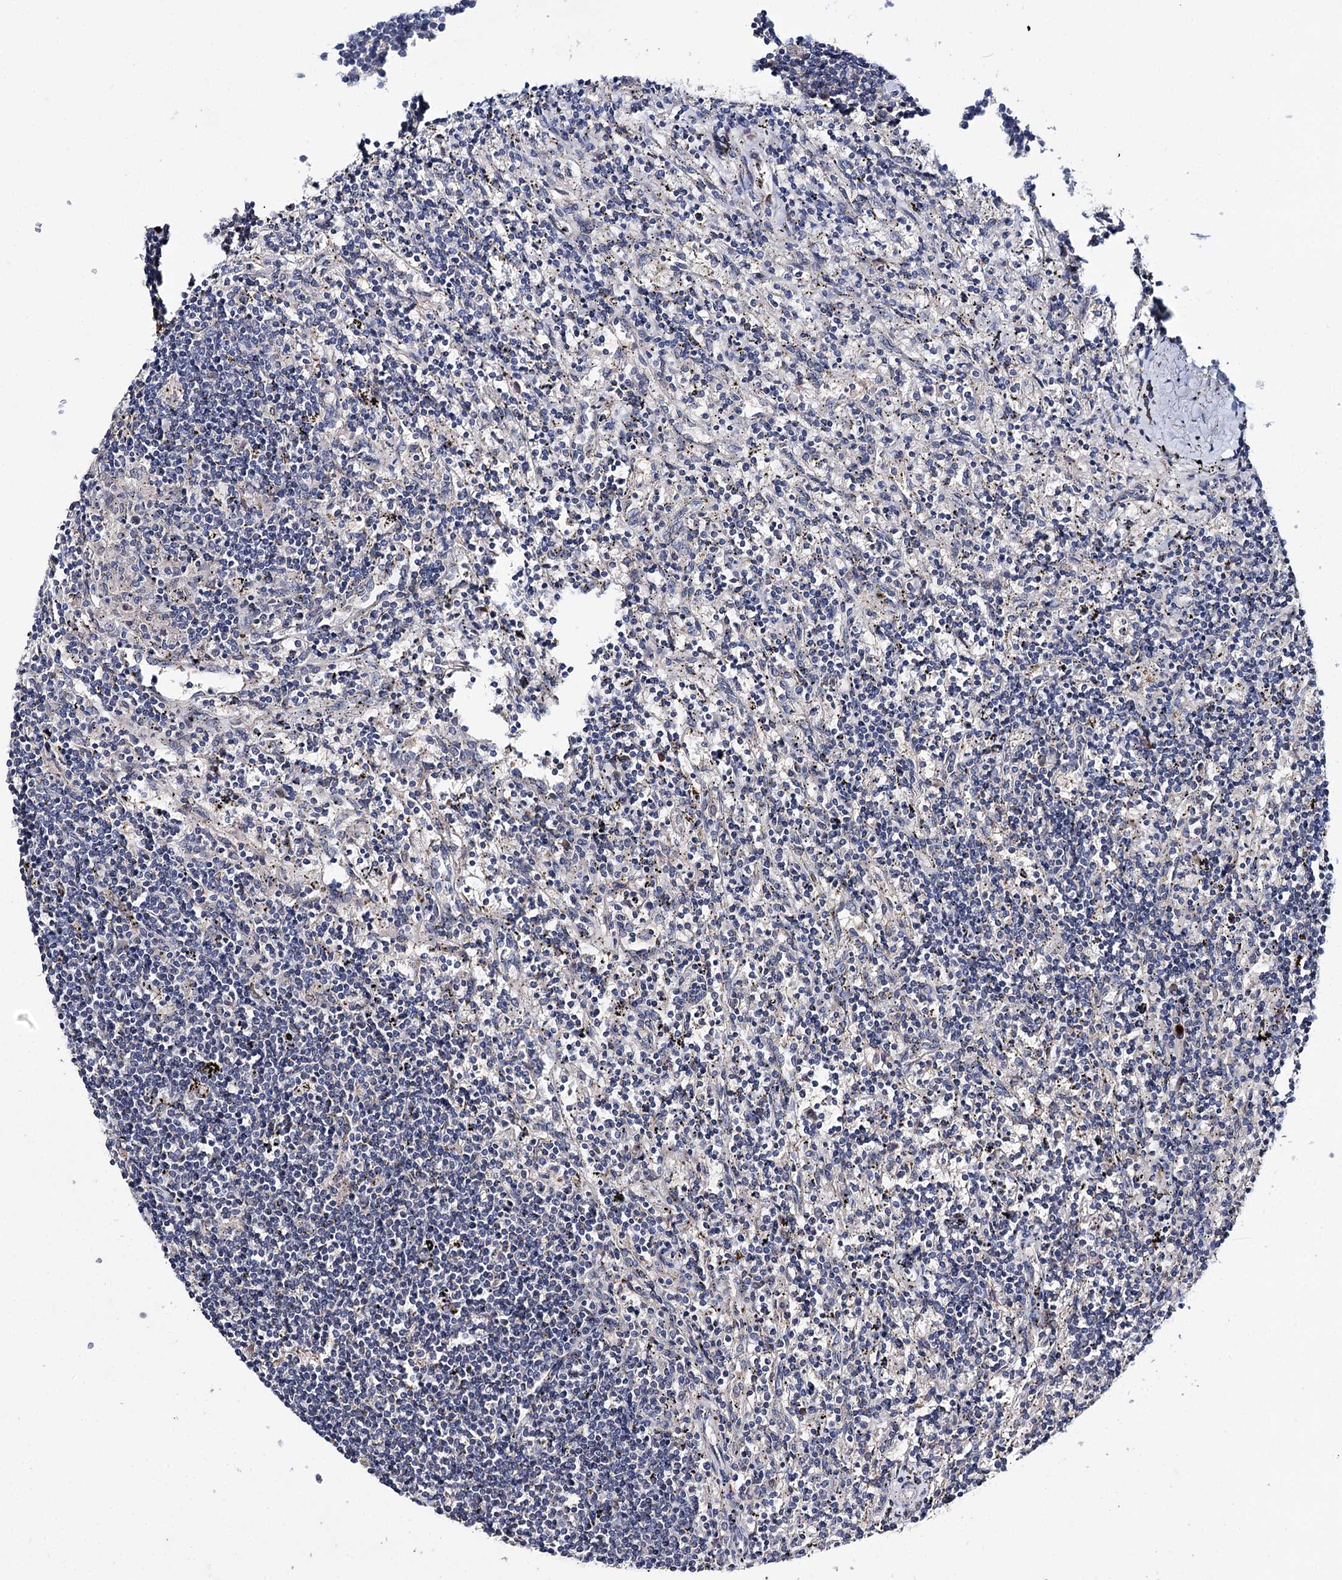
{"staining": {"intensity": "negative", "quantity": "none", "location": "none"}, "tissue": "lymphoma", "cell_type": "Tumor cells", "image_type": "cancer", "snomed": [{"axis": "morphology", "description": "Malignant lymphoma, non-Hodgkin's type, Low grade"}, {"axis": "topography", "description": "Spleen"}], "caption": "Immunohistochemistry micrograph of human malignant lymphoma, non-Hodgkin's type (low-grade) stained for a protein (brown), which shows no staining in tumor cells. Nuclei are stained in blue.", "gene": "CLPB", "patient": {"sex": "male", "age": 76}}